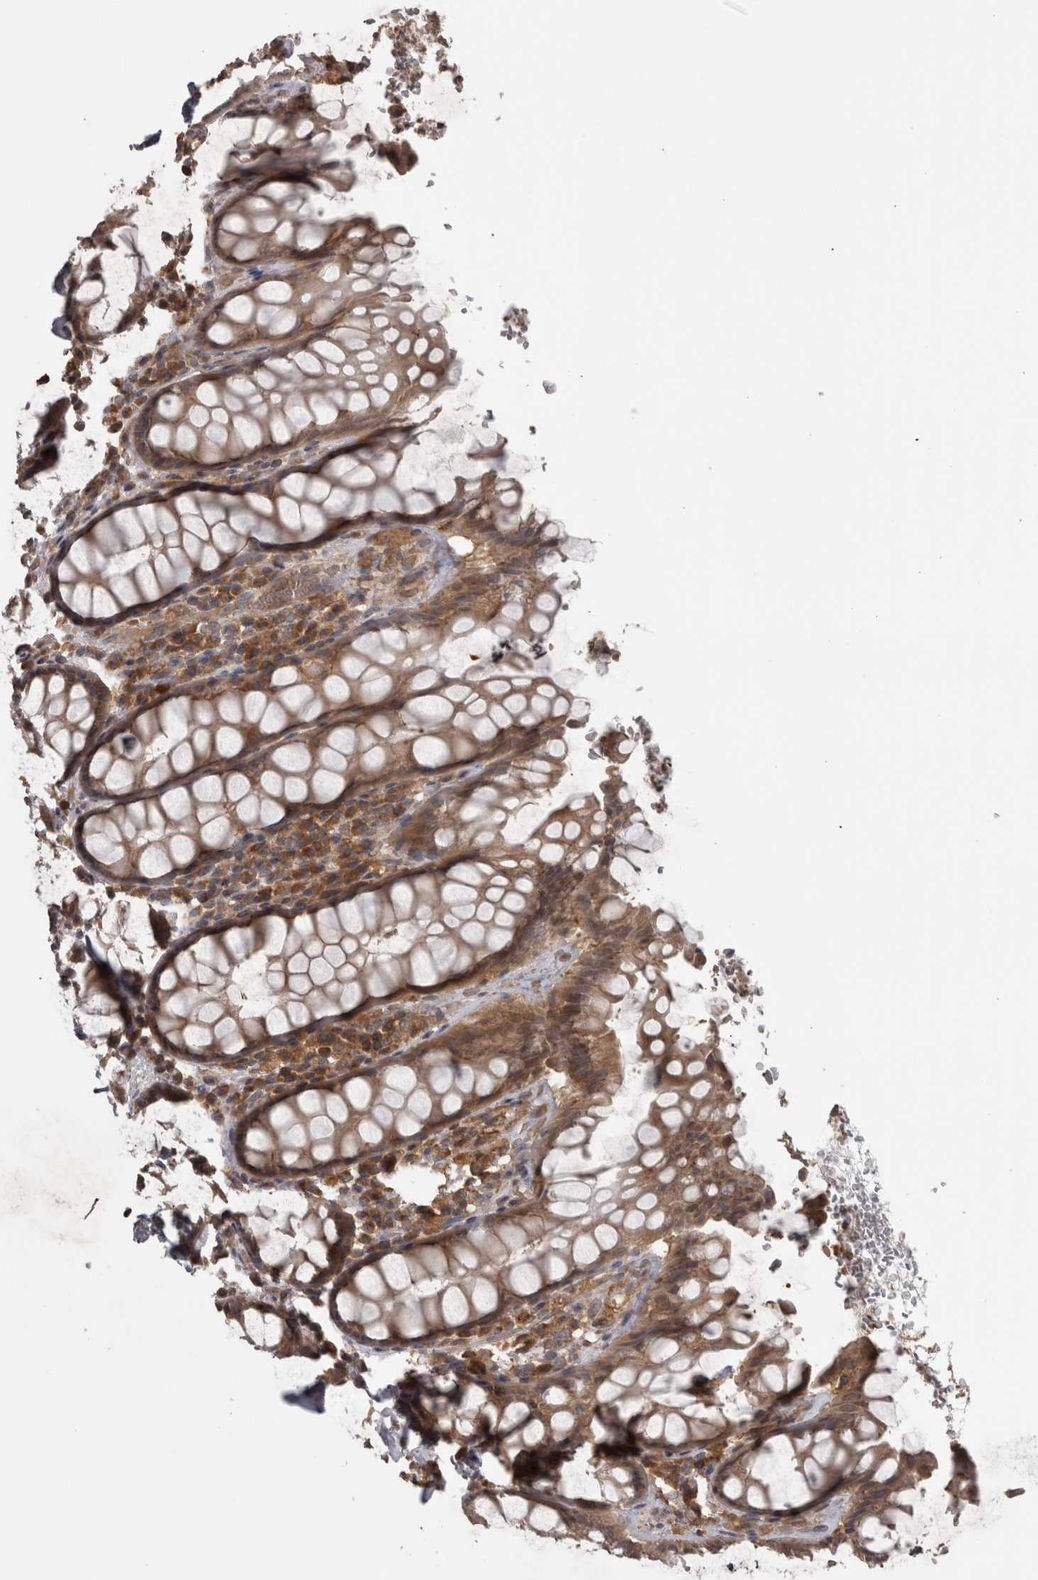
{"staining": {"intensity": "moderate", "quantity": ">75%", "location": "cytoplasmic/membranous"}, "tissue": "rectum", "cell_type": "Glandular cells", "image_type": "normal", "snomed": [{"axis": "morphology", "description": "Normal tissue, NOS"}, {"axis": "topography", "description": "Rectum"}], "caption": "Rectum stained with DAB (3,3'-diaminobenzidine) immunohistochemistry (IHC) reveals medium levels of moderate cytoplasmic/membranous staining in about >75% of glandular cells. (Brightfield microscopy of DAB IHC at high magnification).", "gene": "MICU3", "patient": {"sex": "male", "age": 64}}